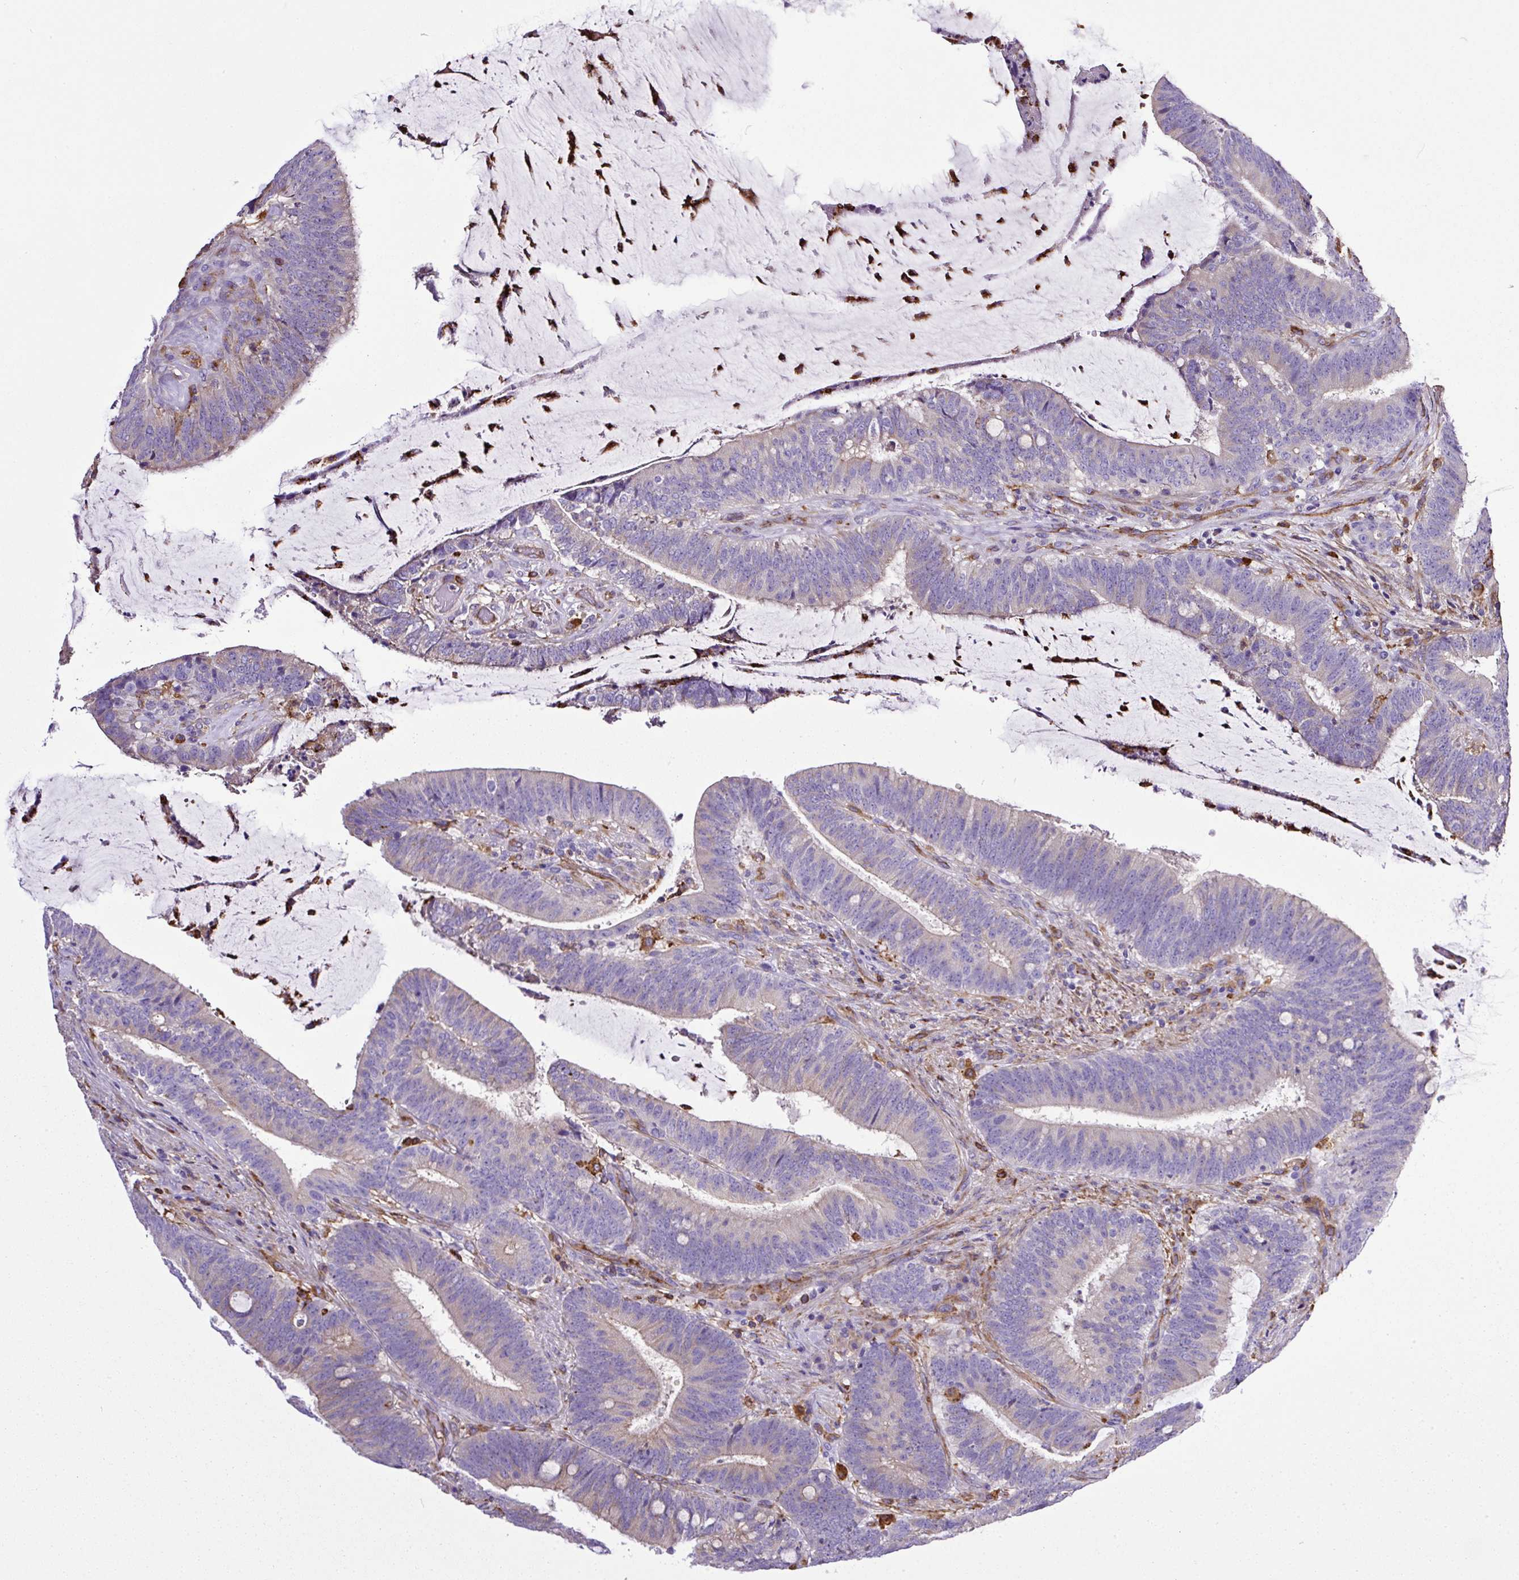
{"staining": {"intensity": "negative", "quantity": "none", "location": "none"}, "tissue": "colorectal cancer", "cell_type": "Tumor cells", "image_type": "cancer", "snomed": [{"axis": "morphology", "description": "Adenocarcinoma, NOS"}, {"axis": "topography", "description": "Colon"}], "caption": "Colorectal cancer (adenocarcinoma) stained for a protein using immunohistochemistry (IHC) exhibits no staining tumor cells.", "gene": "MAGEB5", "patient": {"sex": "female", "age": 43}}